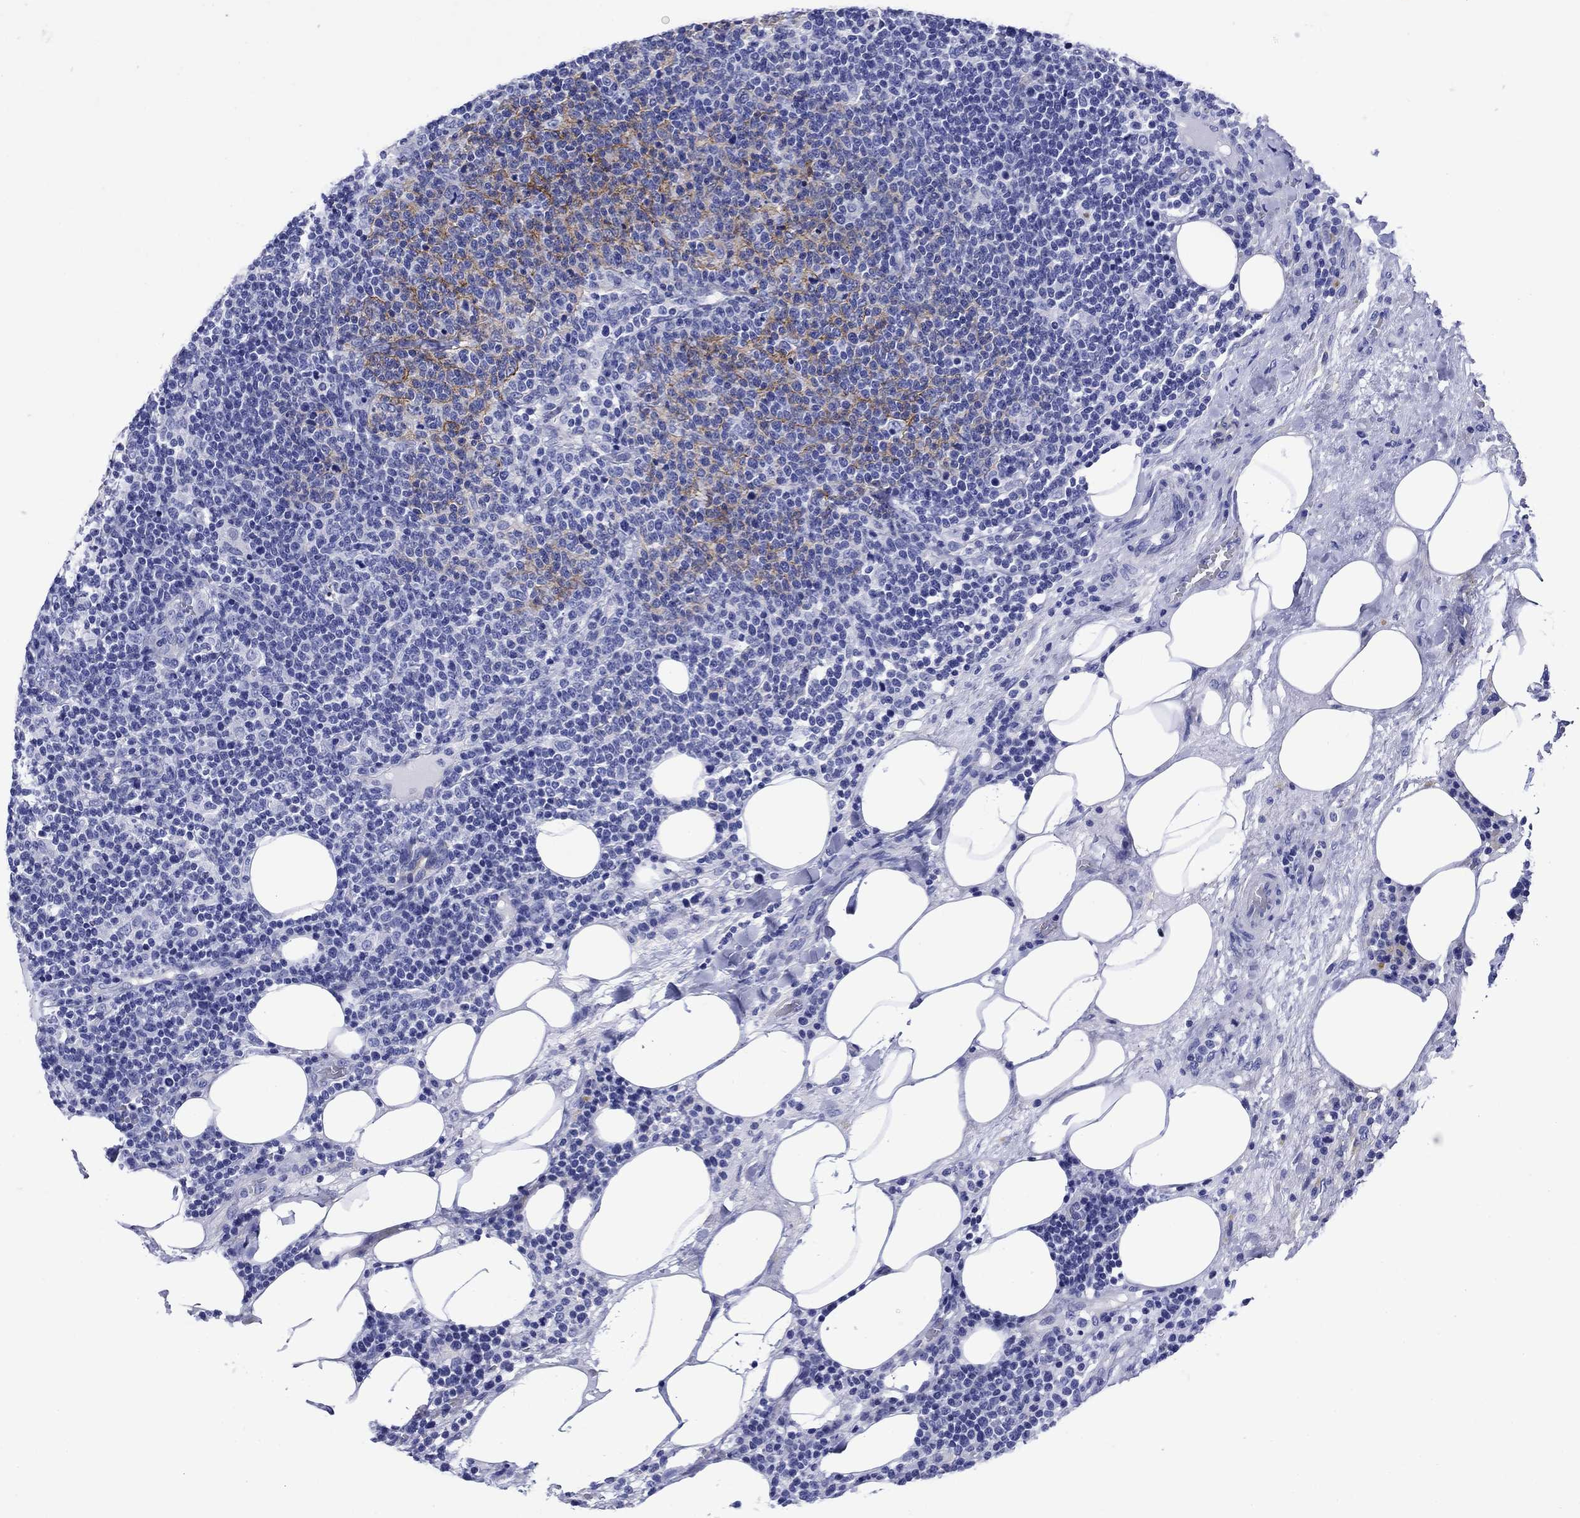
{"staining": {"intensity": "negative", "quantity": "none", "location": "none"}, "tissue": "lymphoma", "cell_type": "Tumor cells", "image_type": "cancer", "snomed": [{"axis": "morphology", "description": "Malignant lymphoma, non-Hodgkin's type, High grade"}, {"axis": "topography", "description": "Lymph node"}], "caption": "Lymphoma stained for a protein using immunohistochemistry (IHC) displays no positivity tumor cells.", "gene": "SLC1A2", "patient": {"sex": "male", "age": 61}}